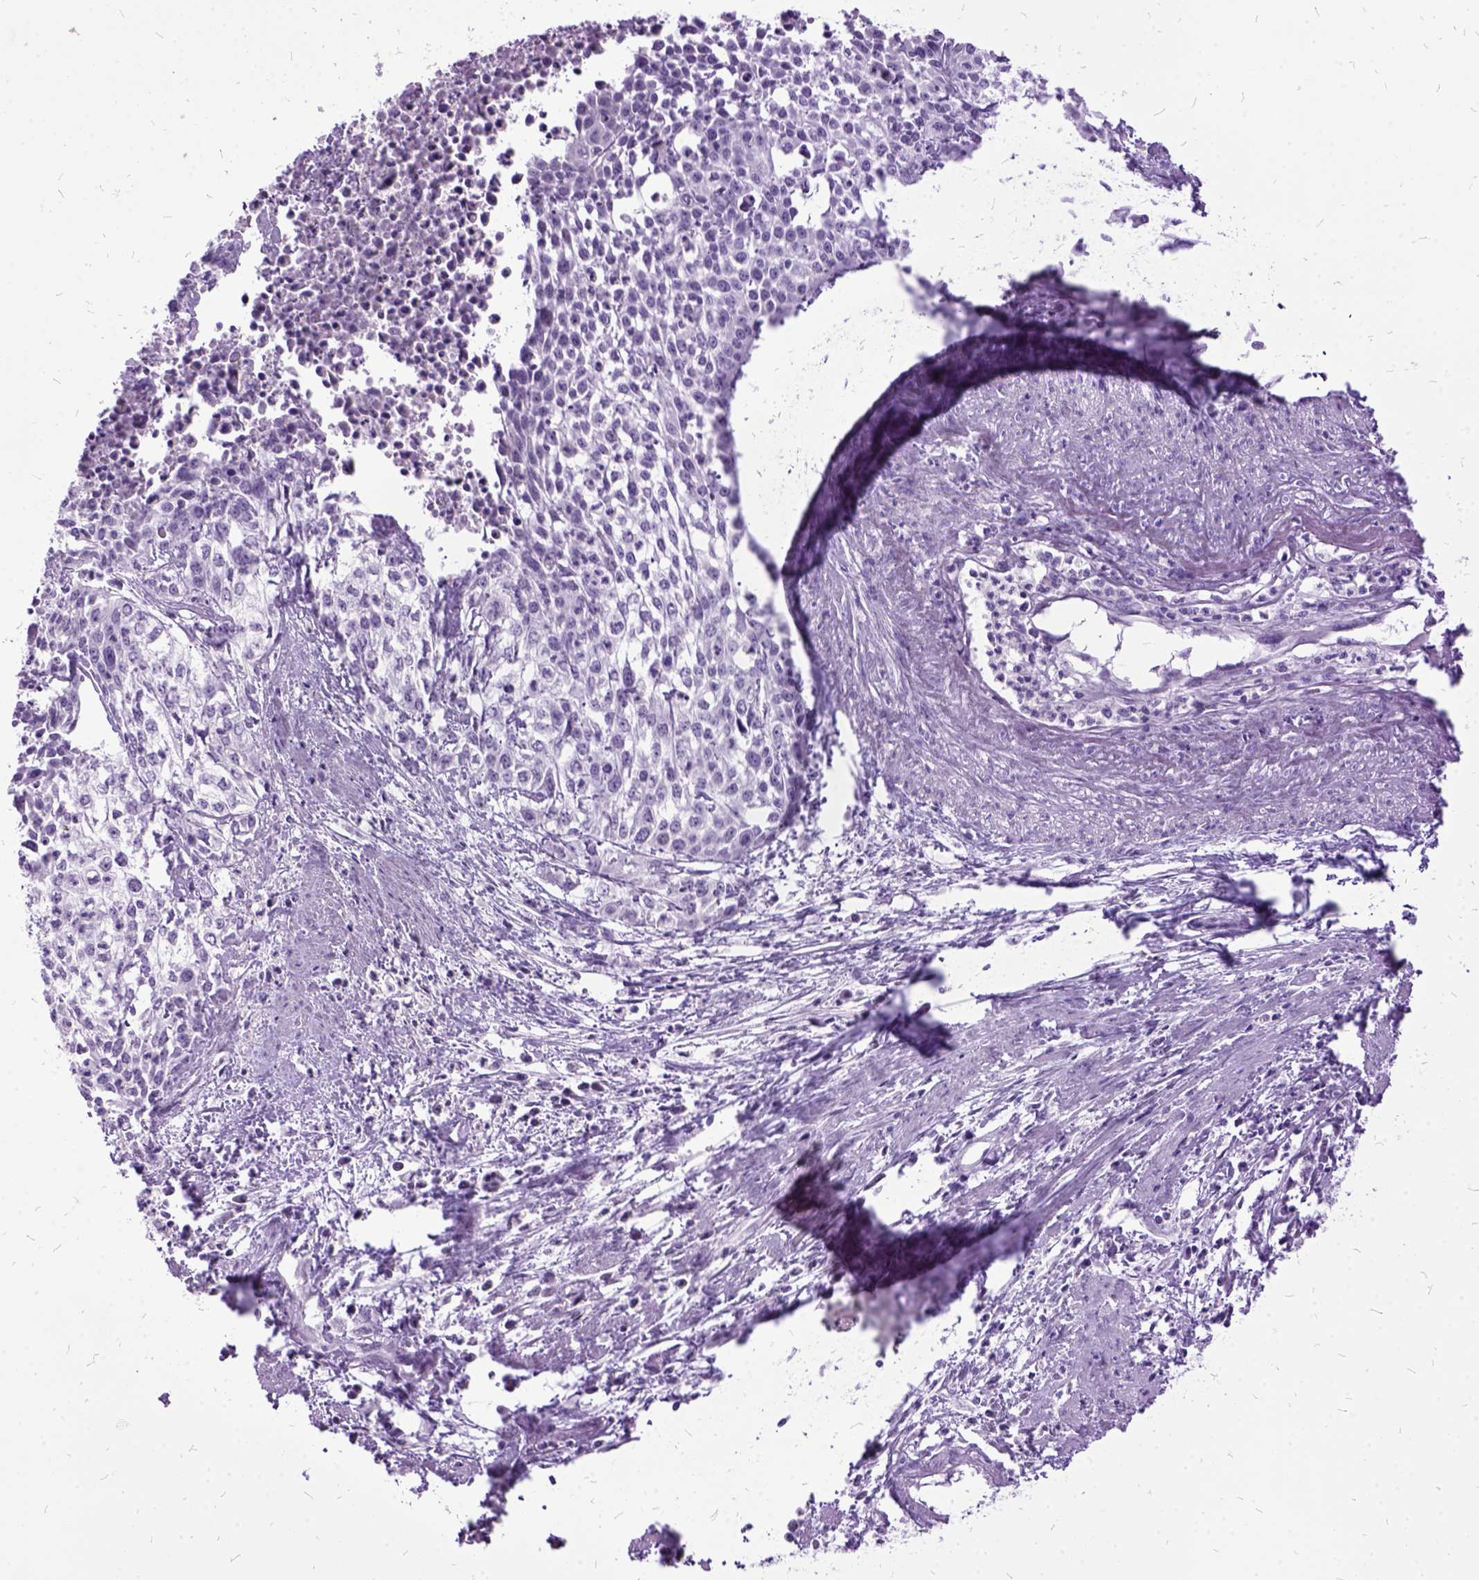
{"staining": {"intensity": "negative", "quantity": "none", "location": "none"}, "tissue": "cervical cancer", "cell_type": "Tumor cells", "image_type": "cancer", "snomed": [{"axis": "morphology", "description": "Squamous cell carcinoma, NOS"}, {"axis": "topography", "description": "Cervix"}], "caption": "This is an IHC image of human cervical cancer (squamous cell carcinoma). There is no staining in tumor cells.", "gene": "MME", "patient": {"sex": "female", "age": 39}}